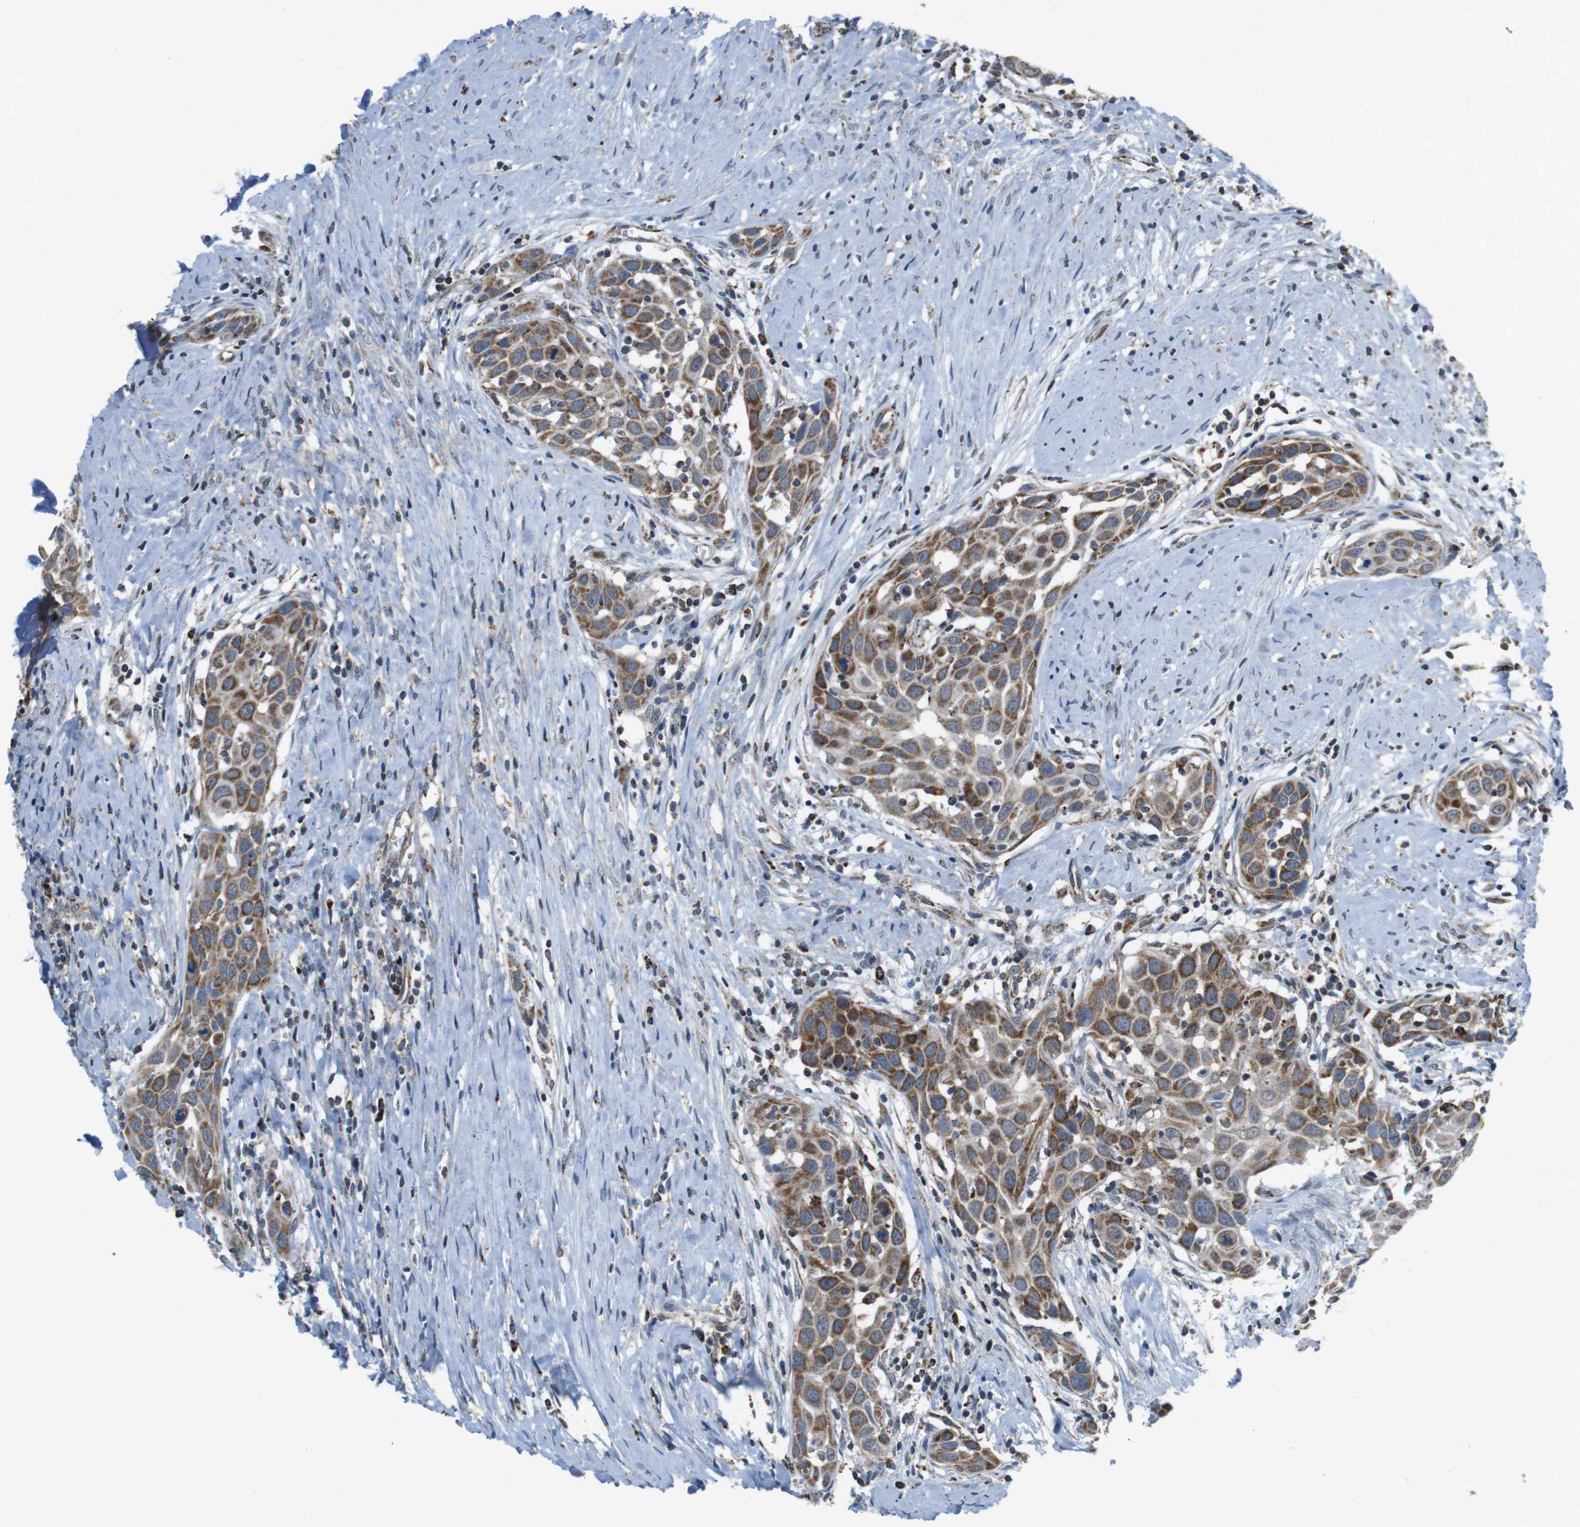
{"staining": {"intensity": "moderate", "quantity": ">75%", "location": "cytoplasmic/membranous"}, "tissue": "head and neck cancer", "cell_type": "Tumor cells", "image_type": "cancer", "snomed": [{"axis": "morphology", "description": "Squamous cell carcinoma, NOS"}, {"axis": "topography", "description": "Oral tissue"}, {"axis": "topography", "description": "Head-Neck"}], "caption": "Brown immunohistochemical staining in head and neck cancer shows moderate cytoplasmic/membranous staining in about >75% of tumor cells.", "gene": "CALHM2", "patient": {"sex": "female", "age": 50}}